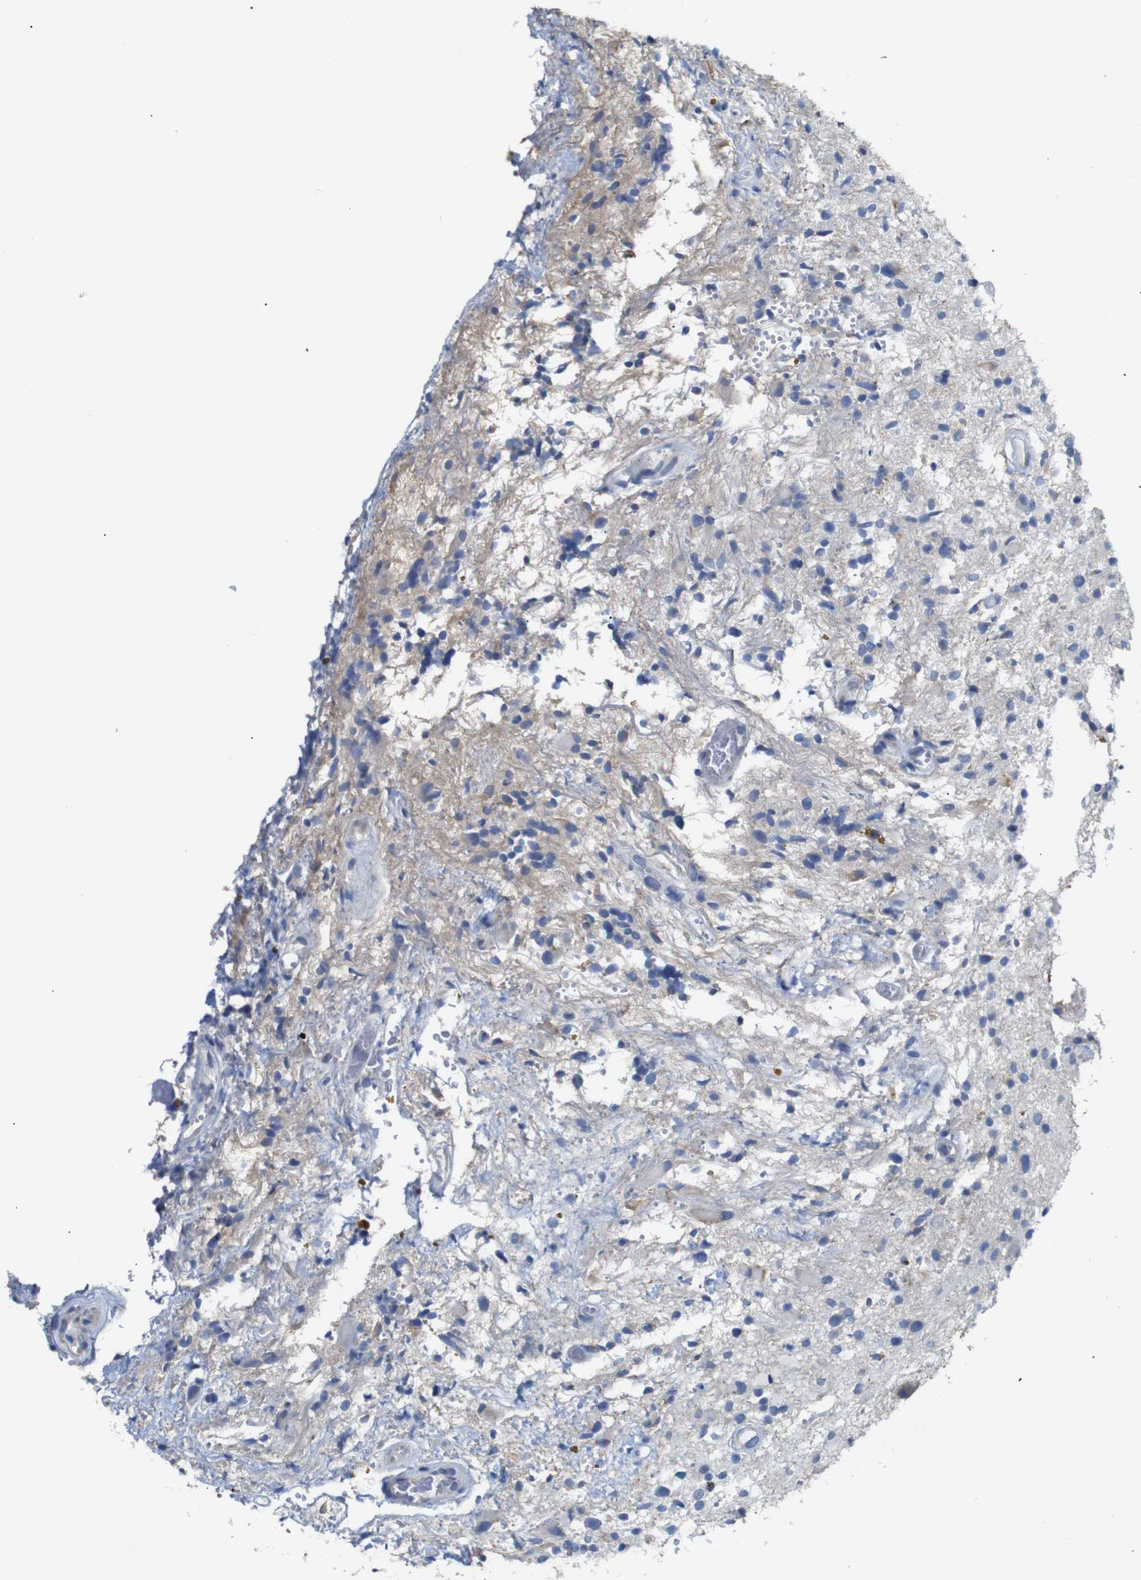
{"staining": {"intensity": "negative", "quantity": "none", "location": "none"}, "tissue": "glioma", "cell_type": "Tumor cells", "image_type": "cancer", "snomed": [{"axis": "morphology", "description": "Glioma, malignant, High grade"}, {"axis": "topography", "description": "Brain"}], "caption": "A histopathology image of malignant glioma (high-grade) stained for a protein demonstrates no brown staining in tumor cells. (Stains: DAB IHC with hematoxylin counter stain, Microscopy: brightfield microscopy at high magnification).", "gene": "ALOX15", "patient": {"sex": "male", "age": 33}}